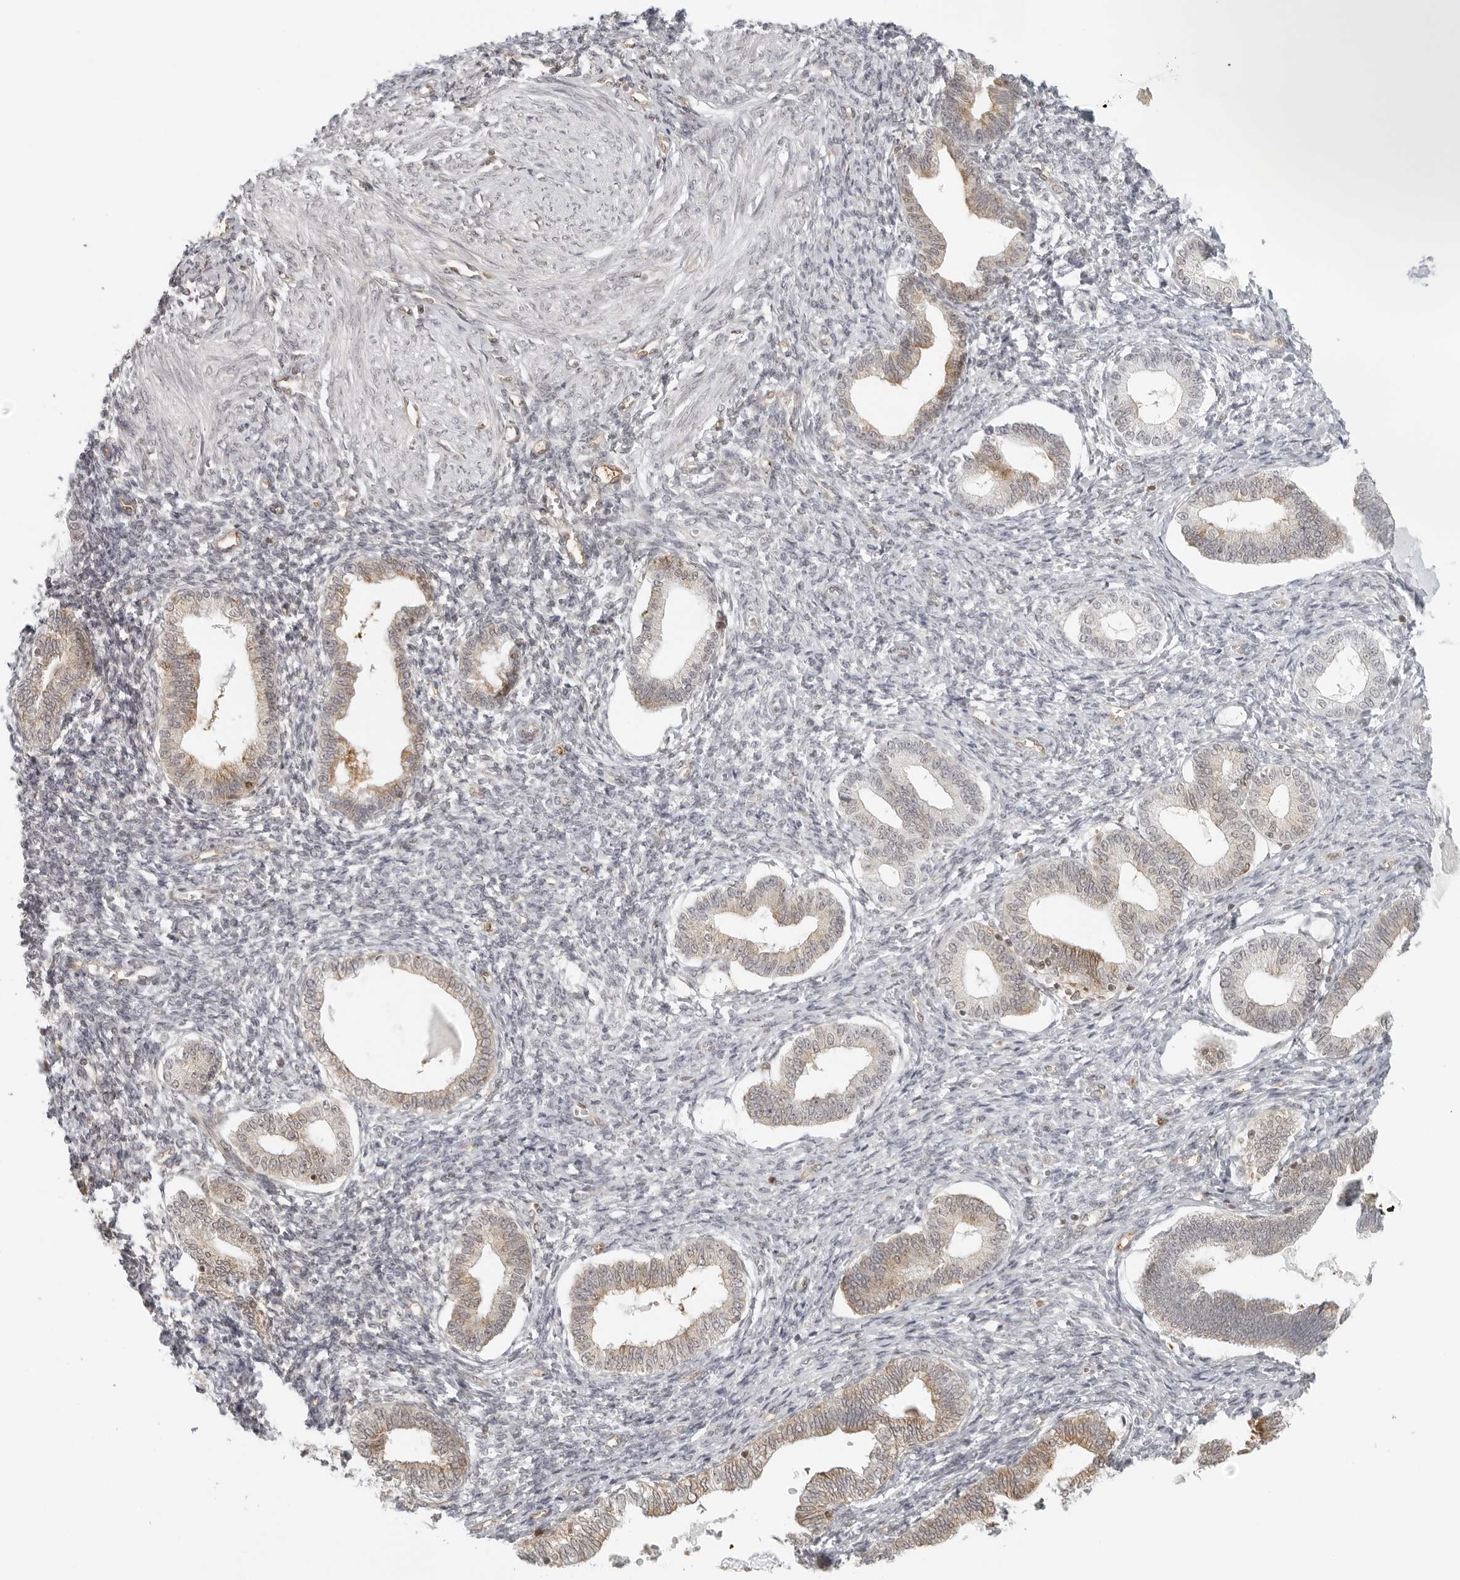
{"staining": {"intensity": "negative", "quantity": "none", "location": "none"}, "tissue": "endometrium", "cell_type": "Cells in endometrial stroma", "image_type": "normal", "snomed": [{"axis": "morphology", "description": "Normal tissue, NOS"}, {"axis": "topography", "description": "Endometrium"}], "caption": "Immunohistochemistry histopathology image of unremarkable endometrium stained for a protein (brown), which reveals no positivity in cells in endometrial stroma. (DAB (3,3'-diaminobenzidine) immunohistochemistry (IHC), high magnification).", "gene": "EIF4G1", "patient": {"sex": "female", "age": 77}}